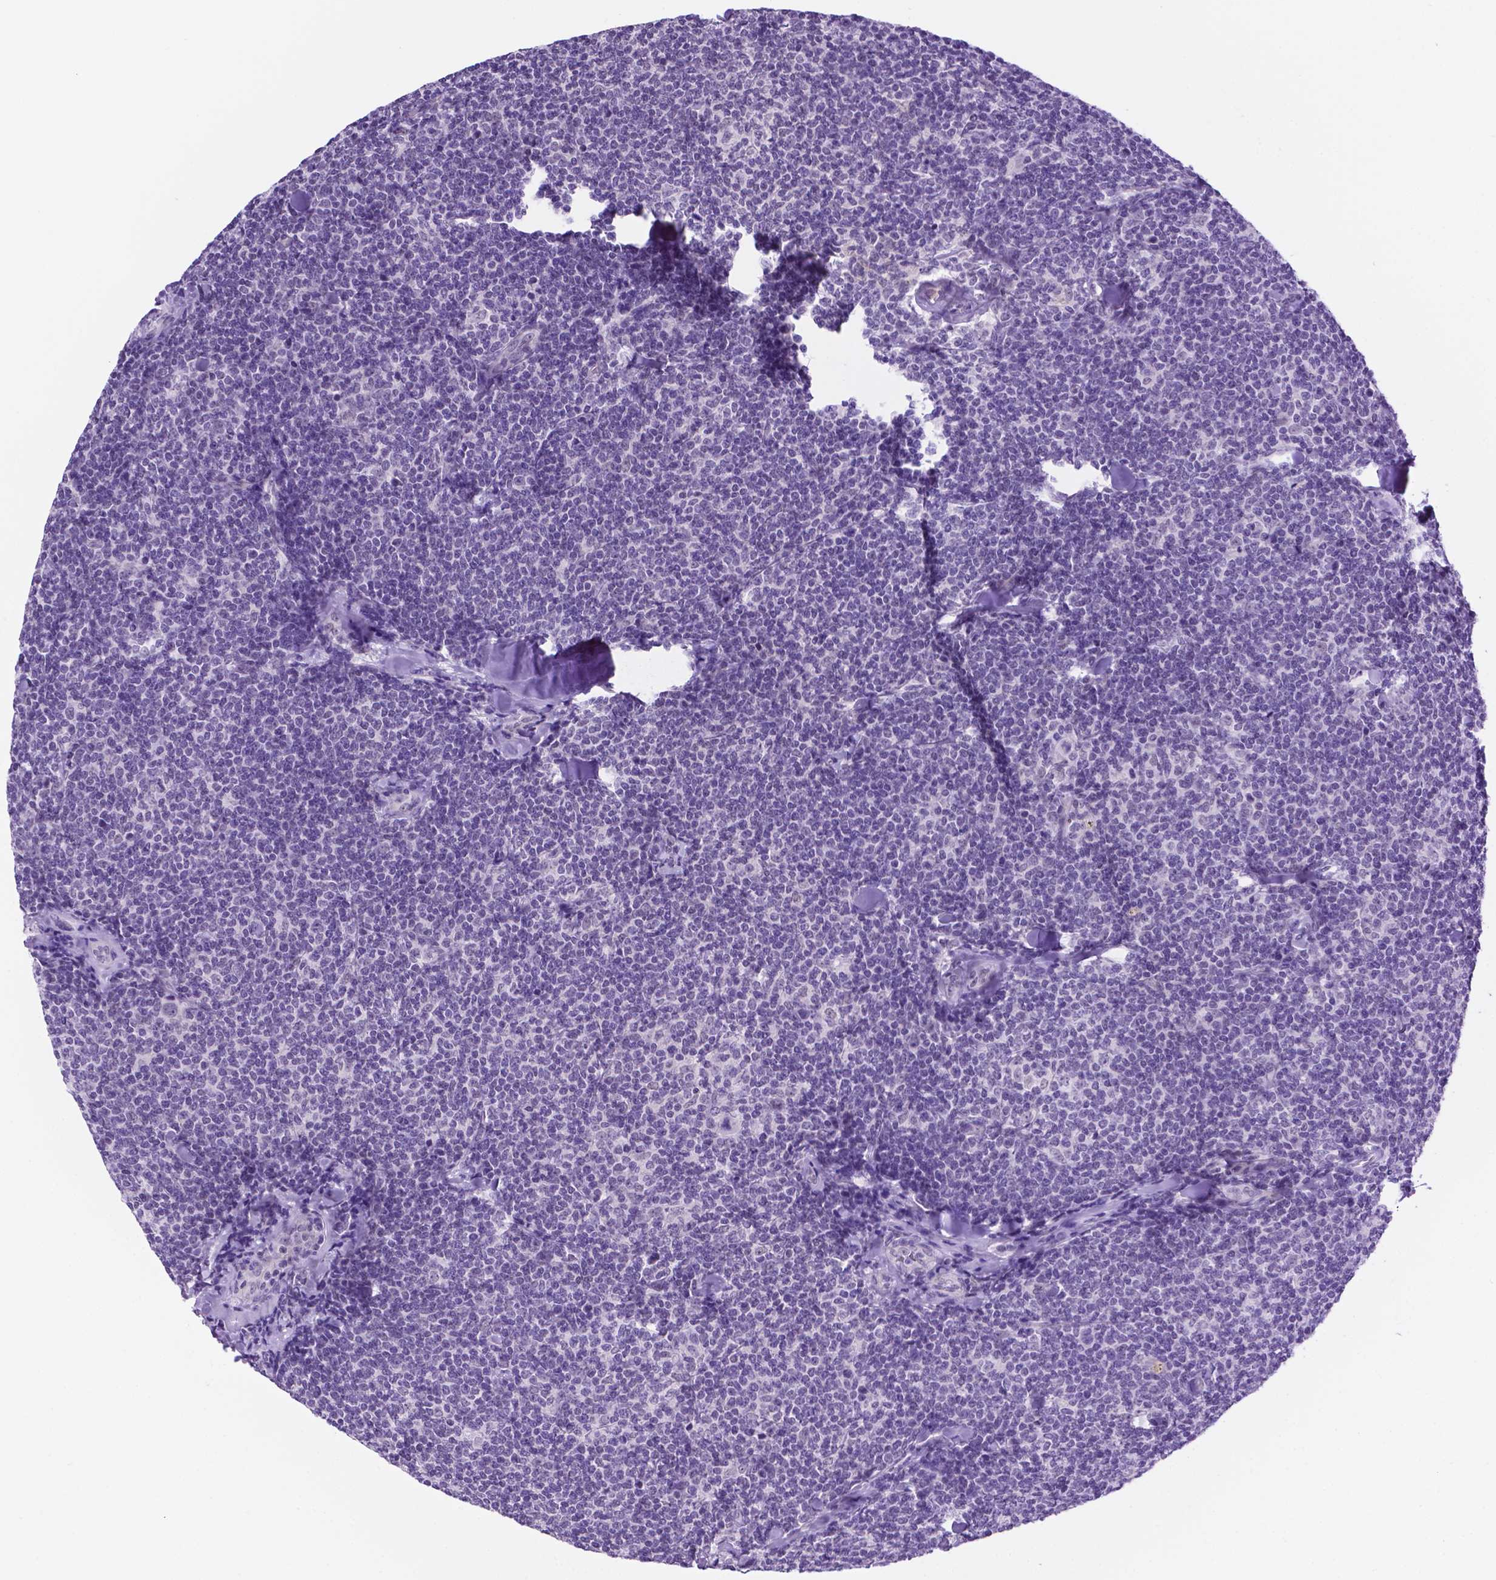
{"staining": {"intensity": "negative", "quantity": "none", "location": "none"}, "tissue": "lymphoma", "cell_type": "Tumor cells", "image_type": "cancer", "snomed": [{"axis": "morphology", "description": "Malignant lymphoma, non-Hodgkin's type, Low grade"}, {"axis": "topography", "description": "Lymph node"}], "caption": "Photomicrograph shows no significant protein positivity in tumor cells of low-grade malignant lymphoma, non-Hodgkin's type.", "gene": "TACSTD2", "patient": {"sex": "female", "age": 56}}